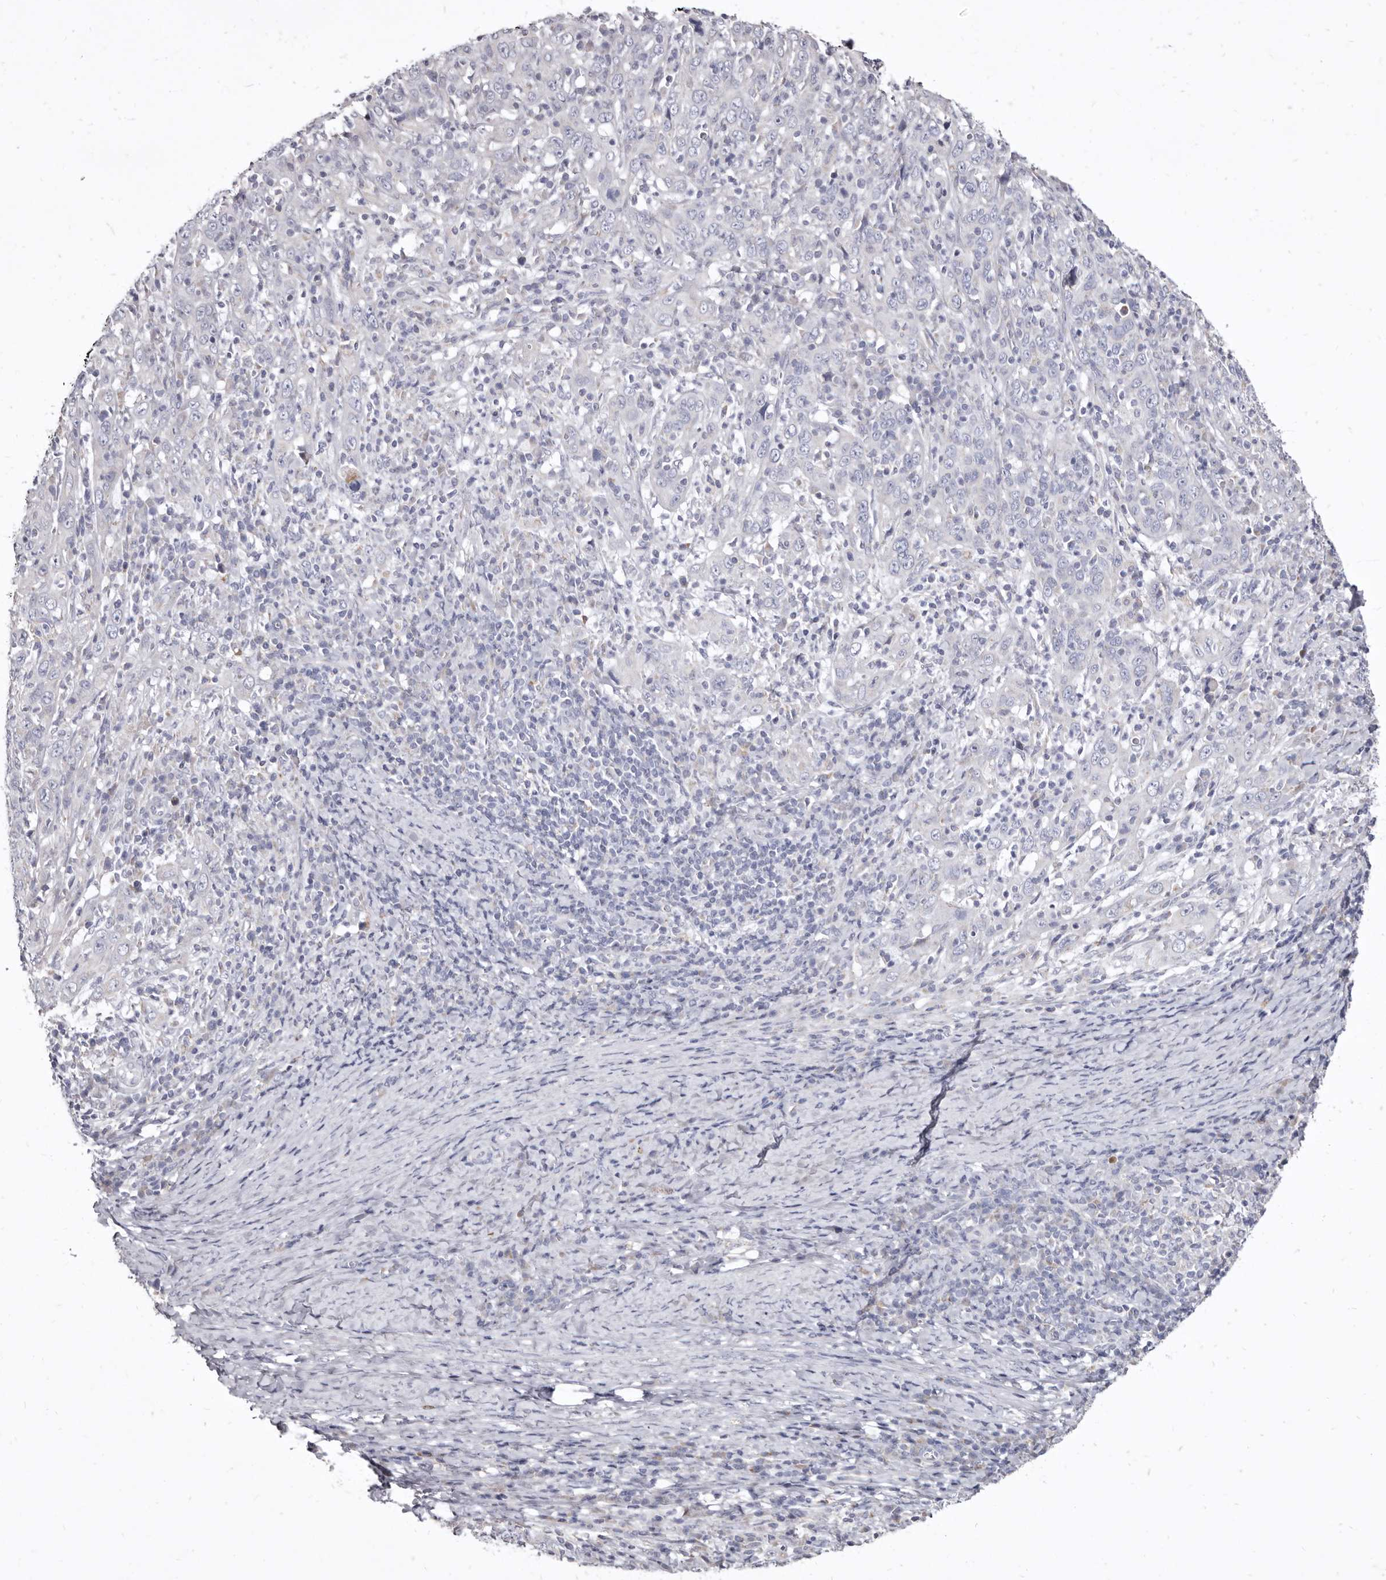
{"staining": {"intensity": "negative", "quantity": "none", "location": "none"}, "tissue": "cervical cancer", "cell_type": "Tumor cells", "image_type": "cancer", "snomed": [{"axis": "morphology", "description": "Squamous cell carcinoma, NOS"}, {"axis": "topography", "description": "Cervix"}], "caption": "DAB (3,3'-diaminobenzidine) immunohistochemical staining of human cervical cancer exhibits no significant positivity in tumor cells. The staining is performed using DAB (3,3'-diaminobenzidine) brown chromogen with nuclei counter-stained in using hematoxylin.", "gene": "CYP2E1", "patient": {"sex": "female", "age": 46}}